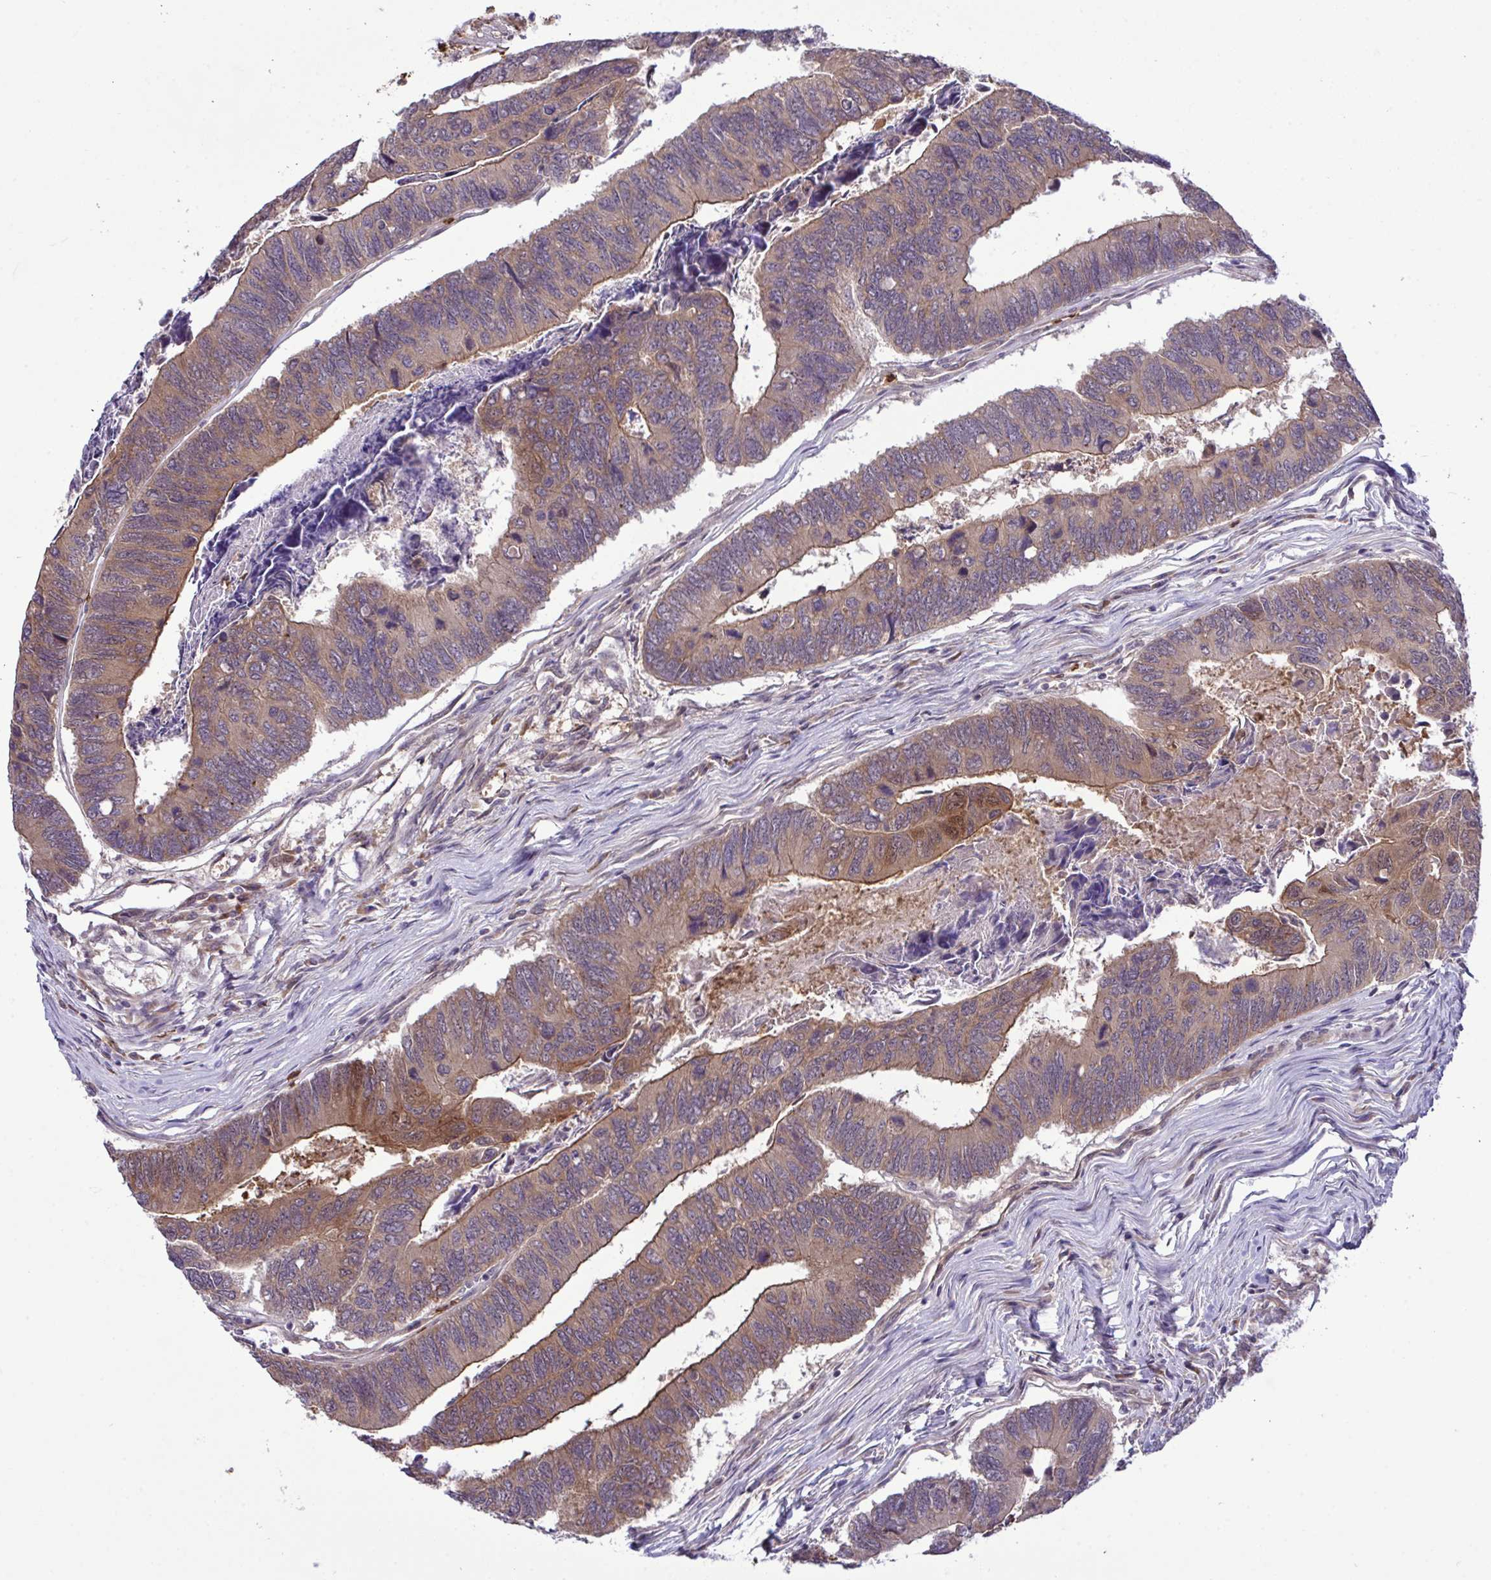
{"staining": {"intensity": "moderate", "quantity": "25%-75%", "location": "cytoplasmic/membranous"}, "tissue": "colorectal cancer", "cell_type": "Tumor cells", "image_type": "cancer", "snomed": [{"axis": "morphology", "description": "Adenocarcinoma, NOS"}, {"axis": "topography", "description": "Colon"}], "caption": "Colorectal cancer (adenocarcinoma) stained for a protein (brown) demonstrates moderate cytoplasmic/membranous positive staining in about 25%-75% of tumor cells.", "gene": "CMPK1", "patient": {"sex": "female", "age": 67}}